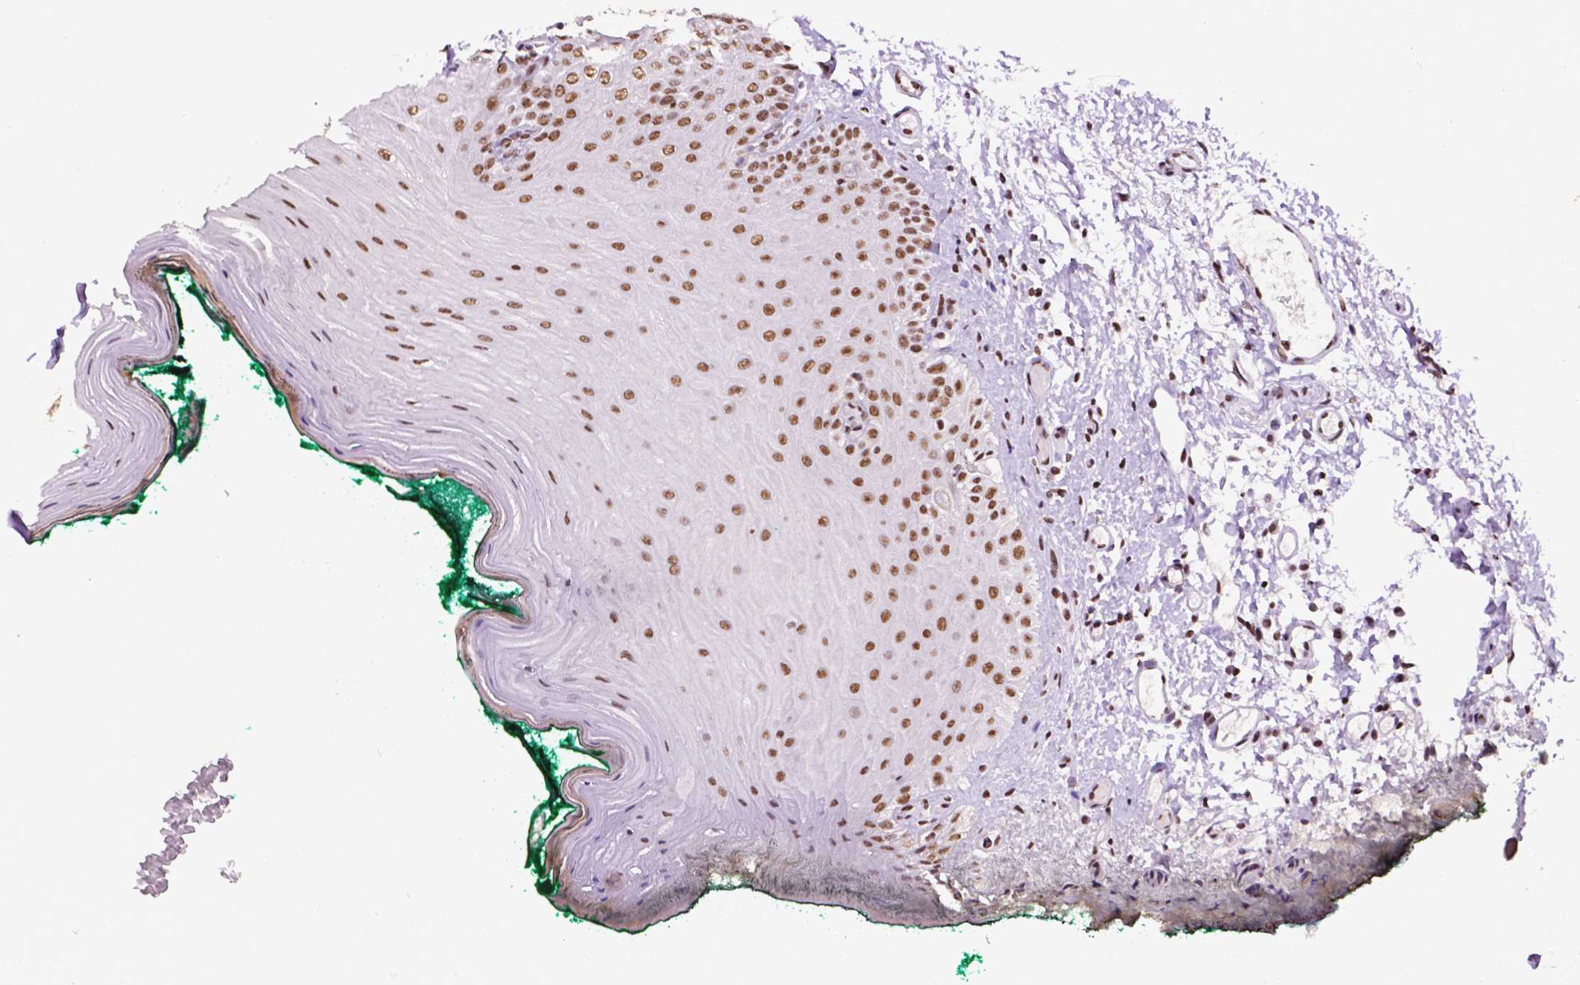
{"staining": {"intensity": "moderate", "quantity": ">75%", "location": "nuclear"}, "tissue": "oral mucosa", "cell_type": "Squamous epithelial cells", "image_type": "normal", "snomed": [{"axis": "morphology", "description": "Normal tissue, NOS"}, {"axis": "topography", "description": "Oral tissue"}], "caption": "DAB (3,3'-diaminobenzidine) immunohistochemical staining of benign oral mucosa reveals moderate nuclear protein expression in approximately >75% of squamous epithelial cells. The staining was performed using DAB (3,3'-diaminobenzidine) to visualize the protein expression in brown, while the nuclei were stained in blue with hematoxylin (Magnification: 20x).", "gene": "CCAR2", "patient": {"sex": "female", "age": 83}}